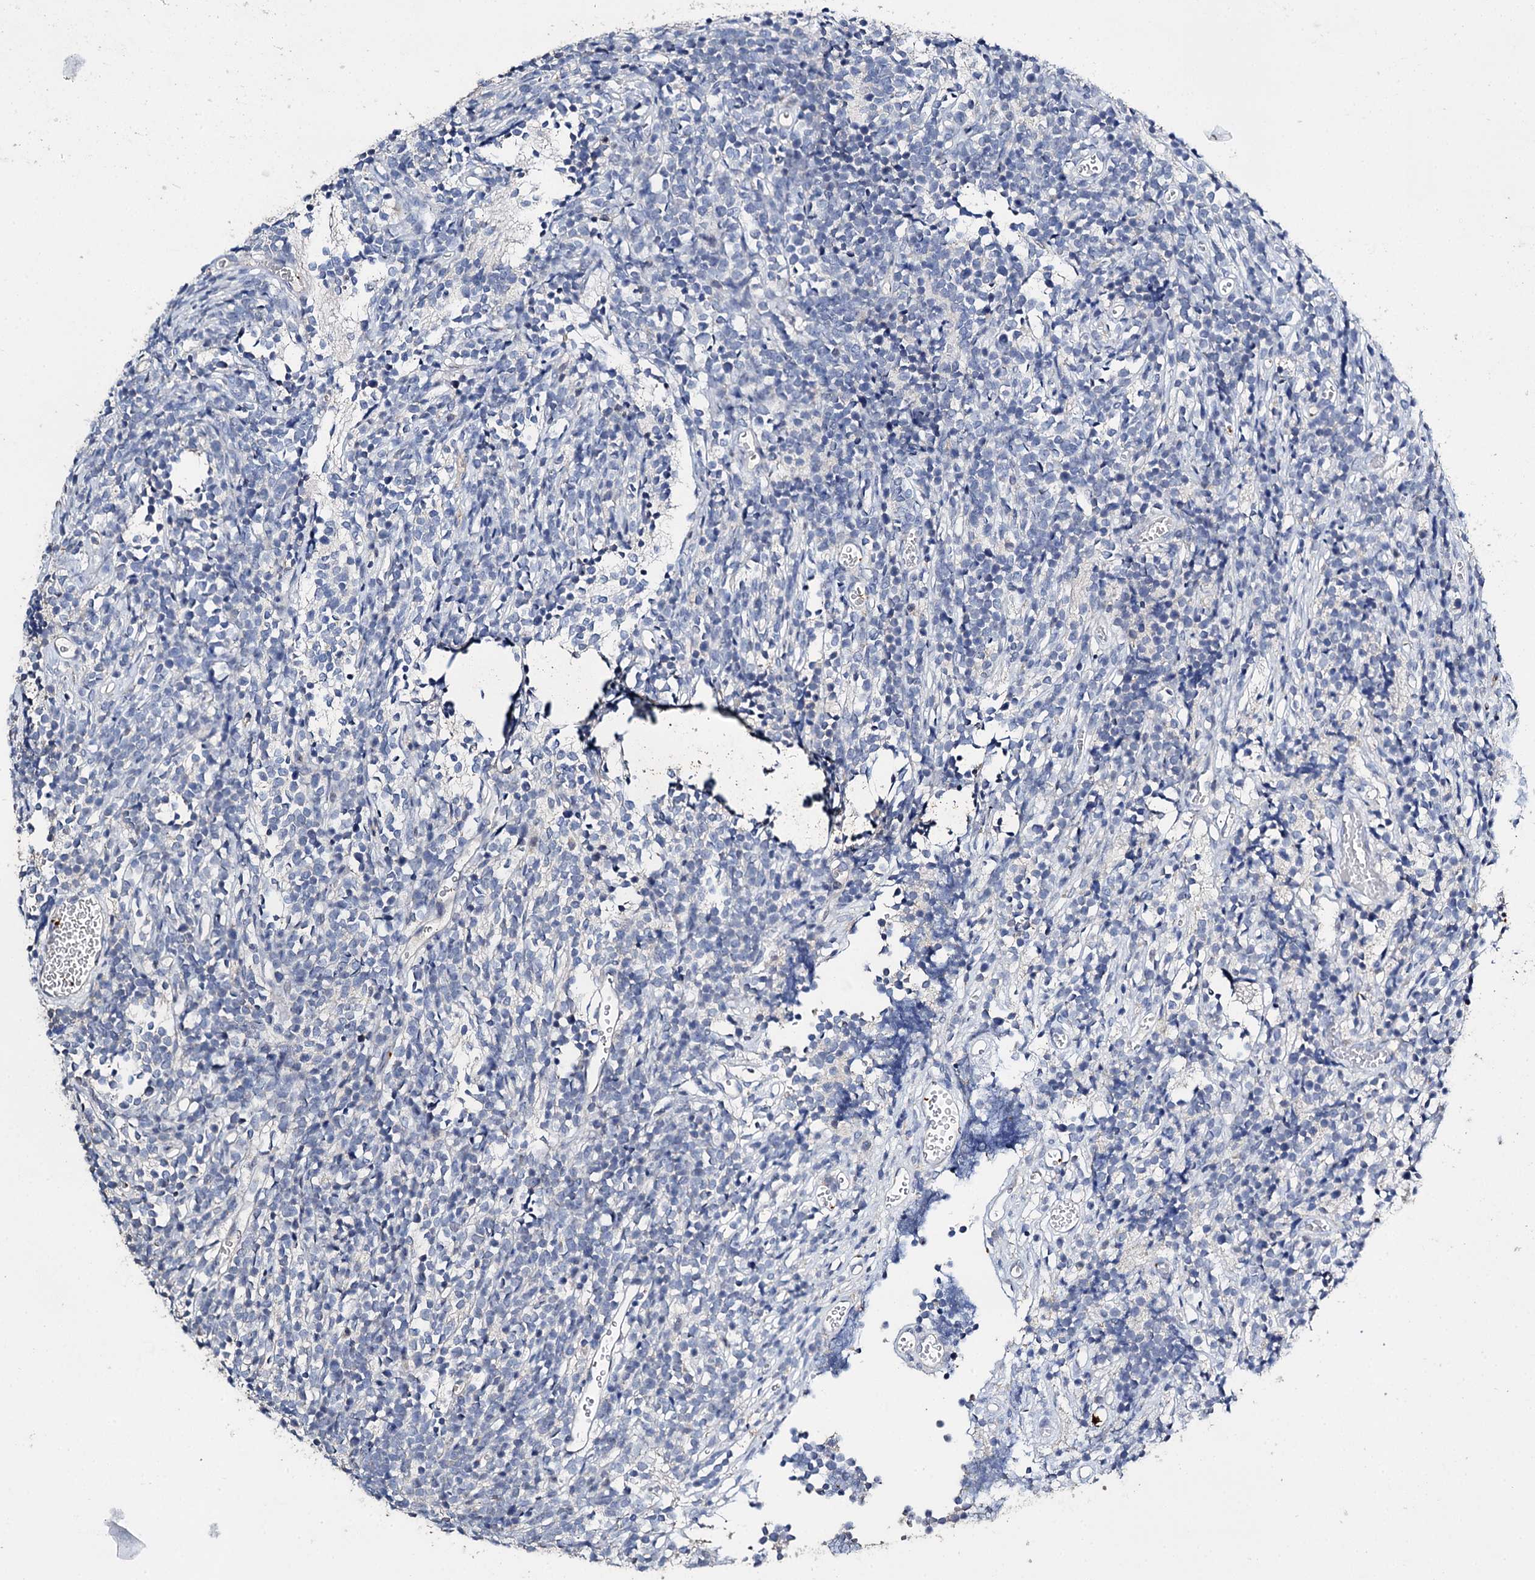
{"staining": {"intensity": "negative", "quantity": "none", "location": "none"}, "tissue": "glioma", "cell_type": "Tumor cells", "image_type": "cancer", "snomed": [{"axis": "morphology", "description": "Glioma, malignant, Low grade"}, {"axis": "topography", "description": "Brain"}], "caption": "IHC micrograph of human glioma stained for a protein (brown), which exhibits no staining in tumor cells. (Stains: DAB IHC with hematoxylin counter stain, Microscopy: brightfield microscopy at high magnification).", "gene": "DNAH6", "patient": {"sex": "female", "age": 1}}